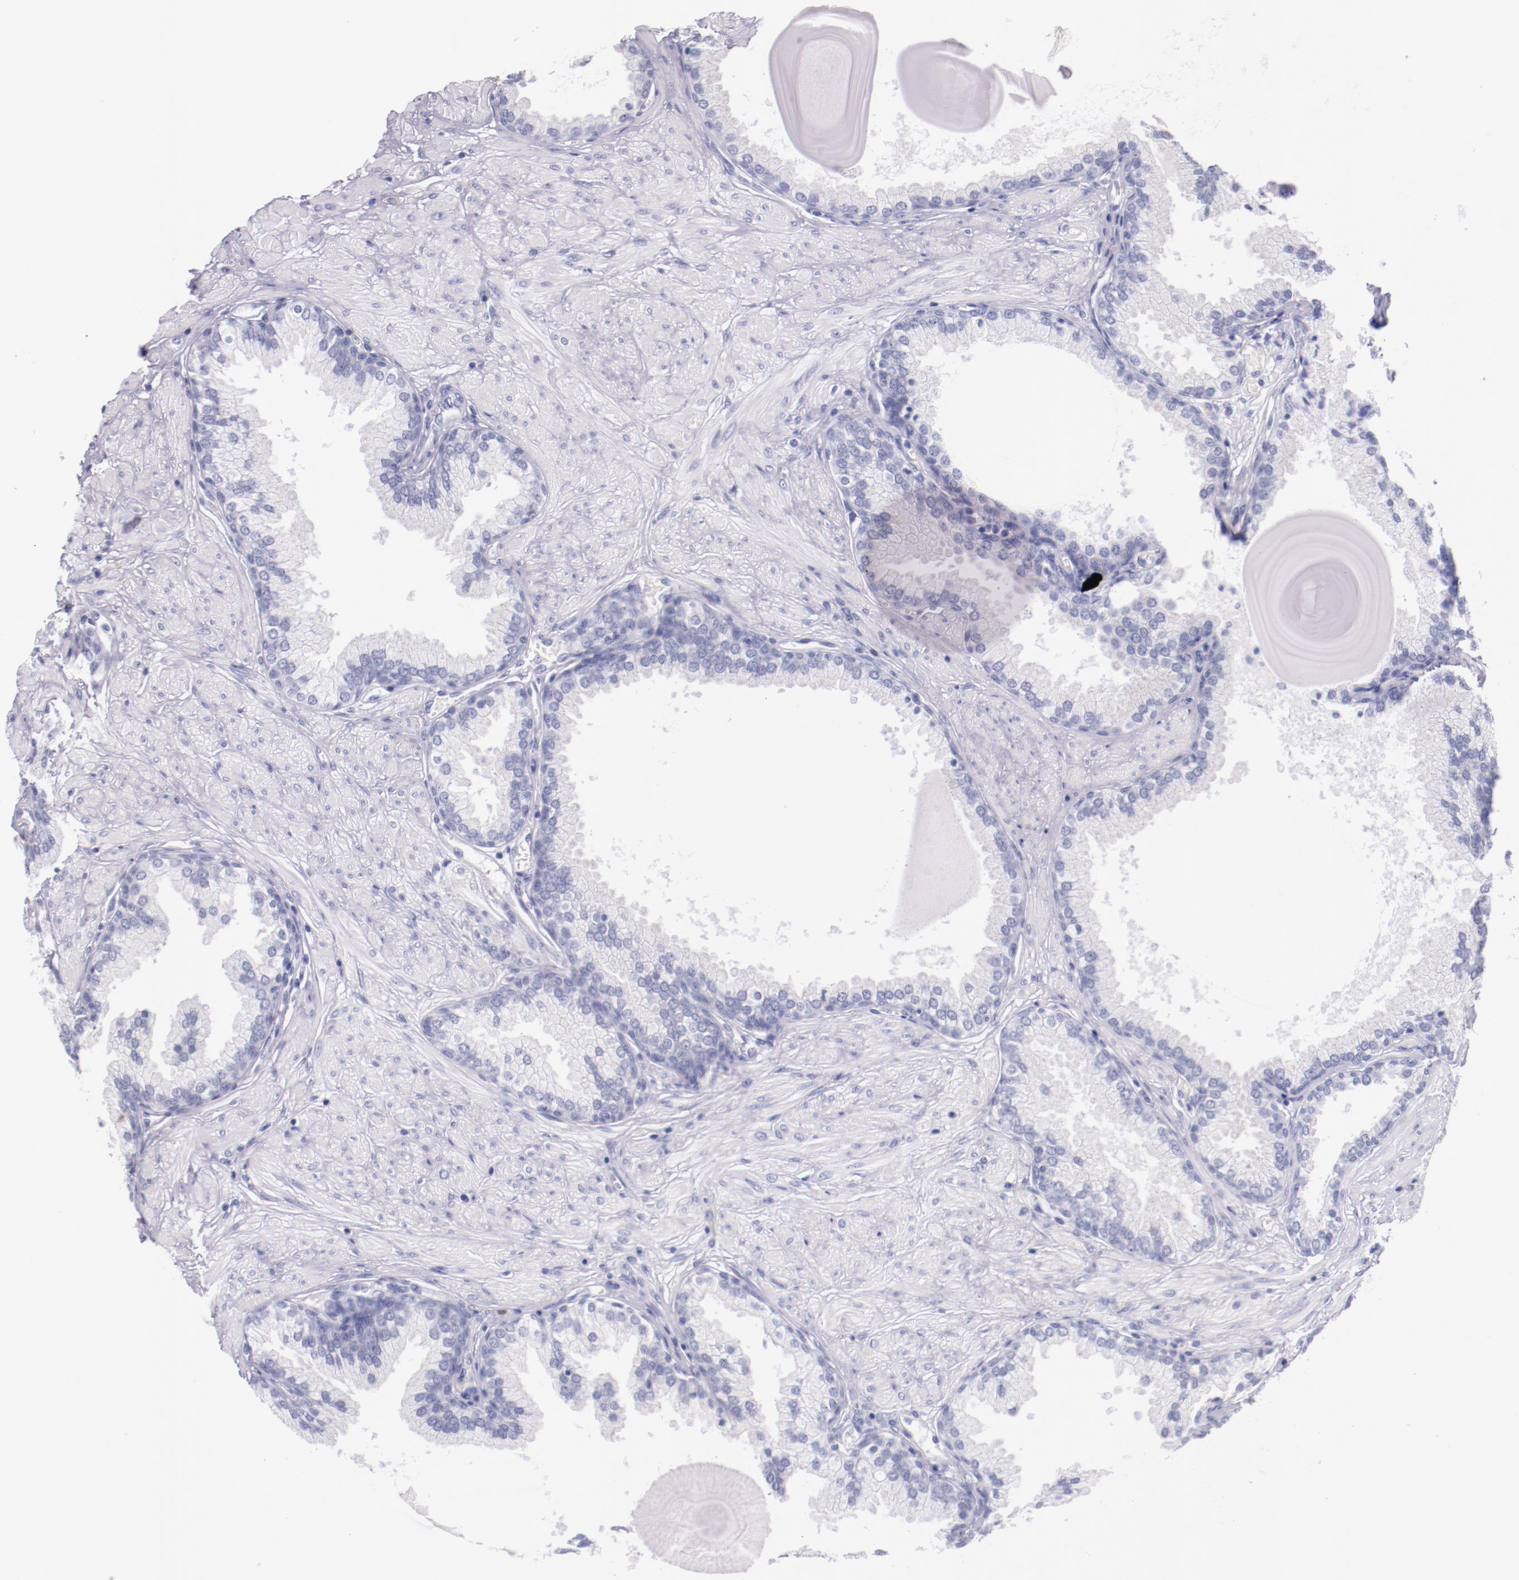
{"staining": {"intensity": "negative", "quantity": "none", "location": "none"}, "tissue": "prostate", "cell_type": "Glandular cells", "image_type": "normal", "snomed": [{"axis": "morphology", "description": "Normal tissue, NOS"}, {"axis": "topography", "description": "Prostate"}], "caption": "Immunohistochemistry (IHC) micrograph of normal prostate: prostate stained with DAB (3,3'-diaminobenzidine) exhibits no significant protein staining in glandular cells.", "gene": "IRF4", "patient": {"sex": "male", "age": 51}}